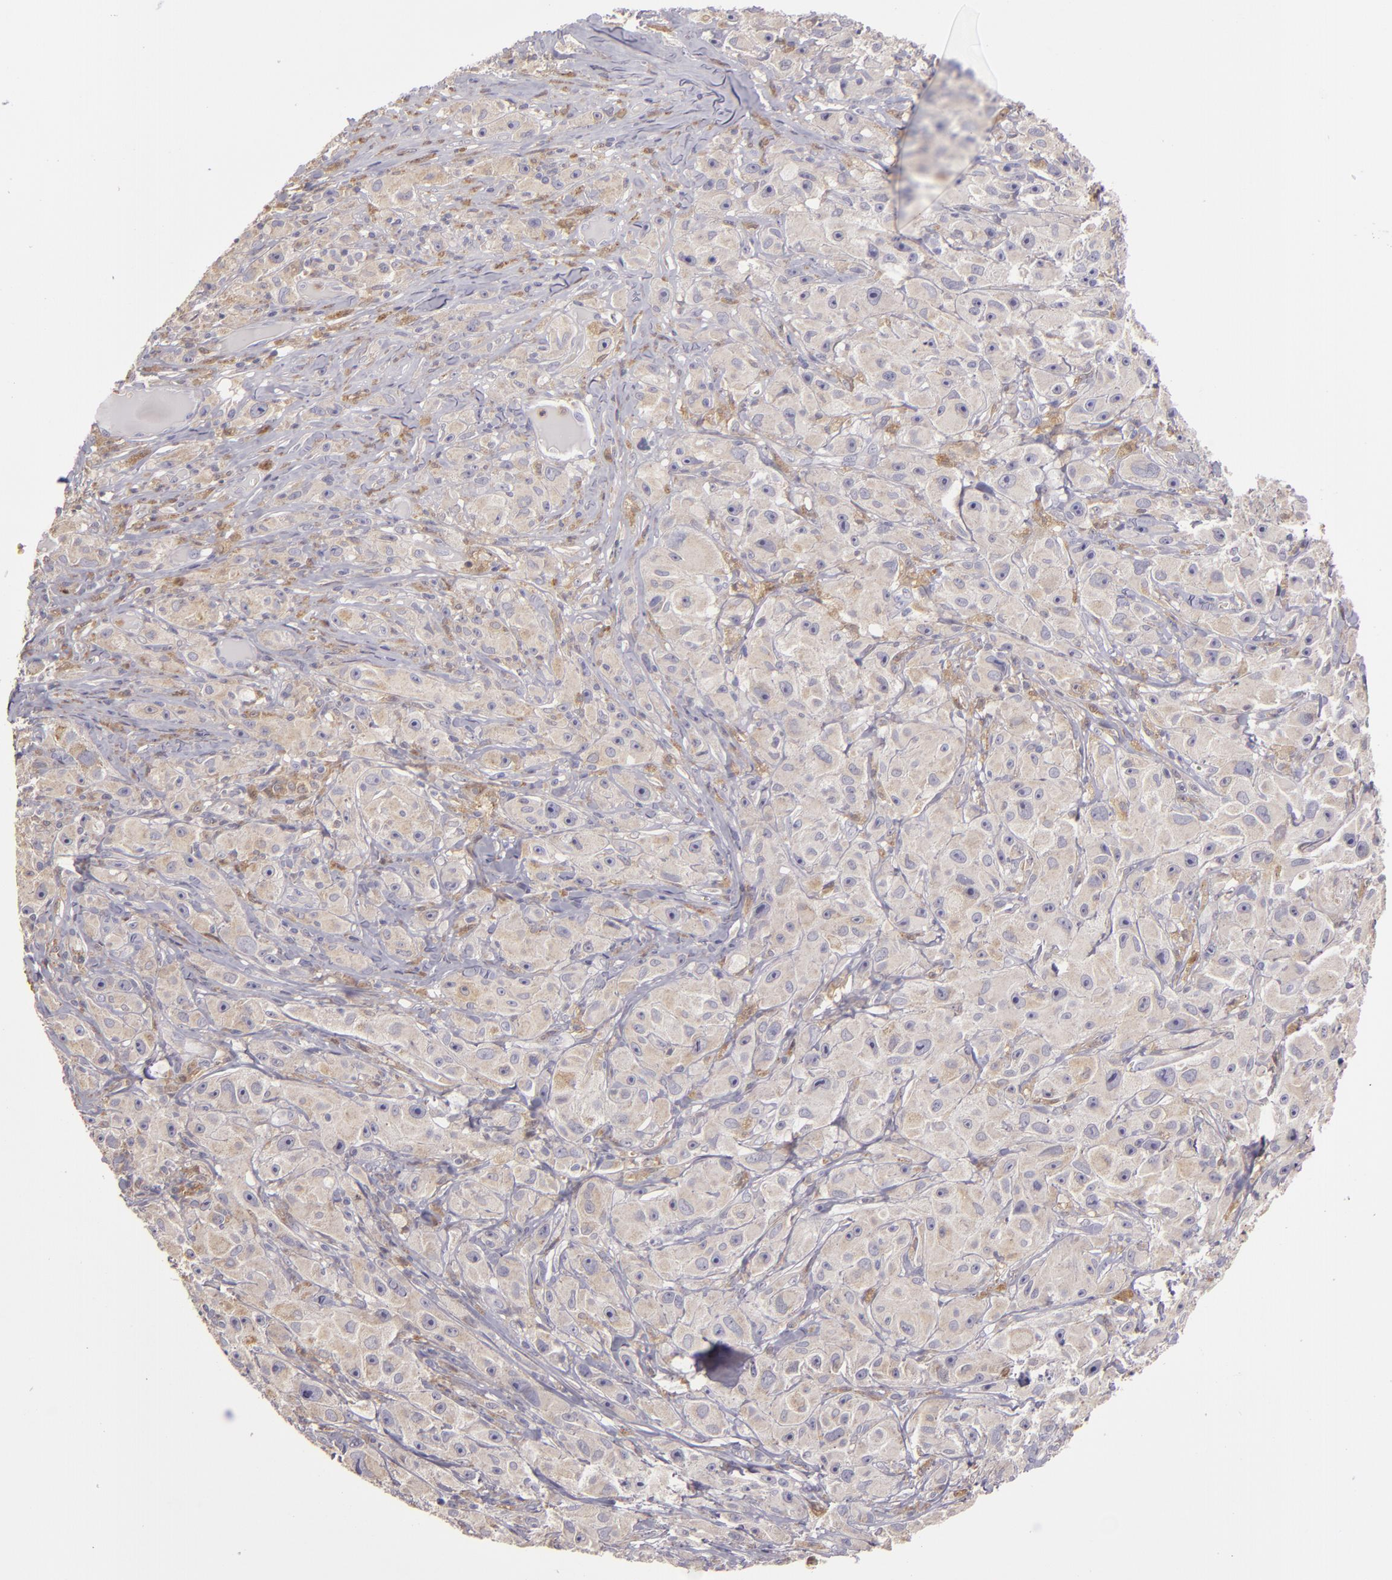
{"staining": {"intensity": "weak", "quantity": ">75%", "location": "cytoplasmic/membranous"}, "tissue": "melanoma", "cell_type": "Tumor cells", "image_type": "cancer", "snomed": [{"axis": "morphology", "description": "Malignant melanoma, NOS"}, {"axis": "topography", "description": "Skin"}], "caption": "Immunohistochemical staining of melanoma demonstrates low levels of weak cytoplasmic/membranous positivity in approximately >75% of tumor cells. Nuclei are stained in blue.", "gene": "FHIT", "patient": {"sex": "male", "age": 56}}